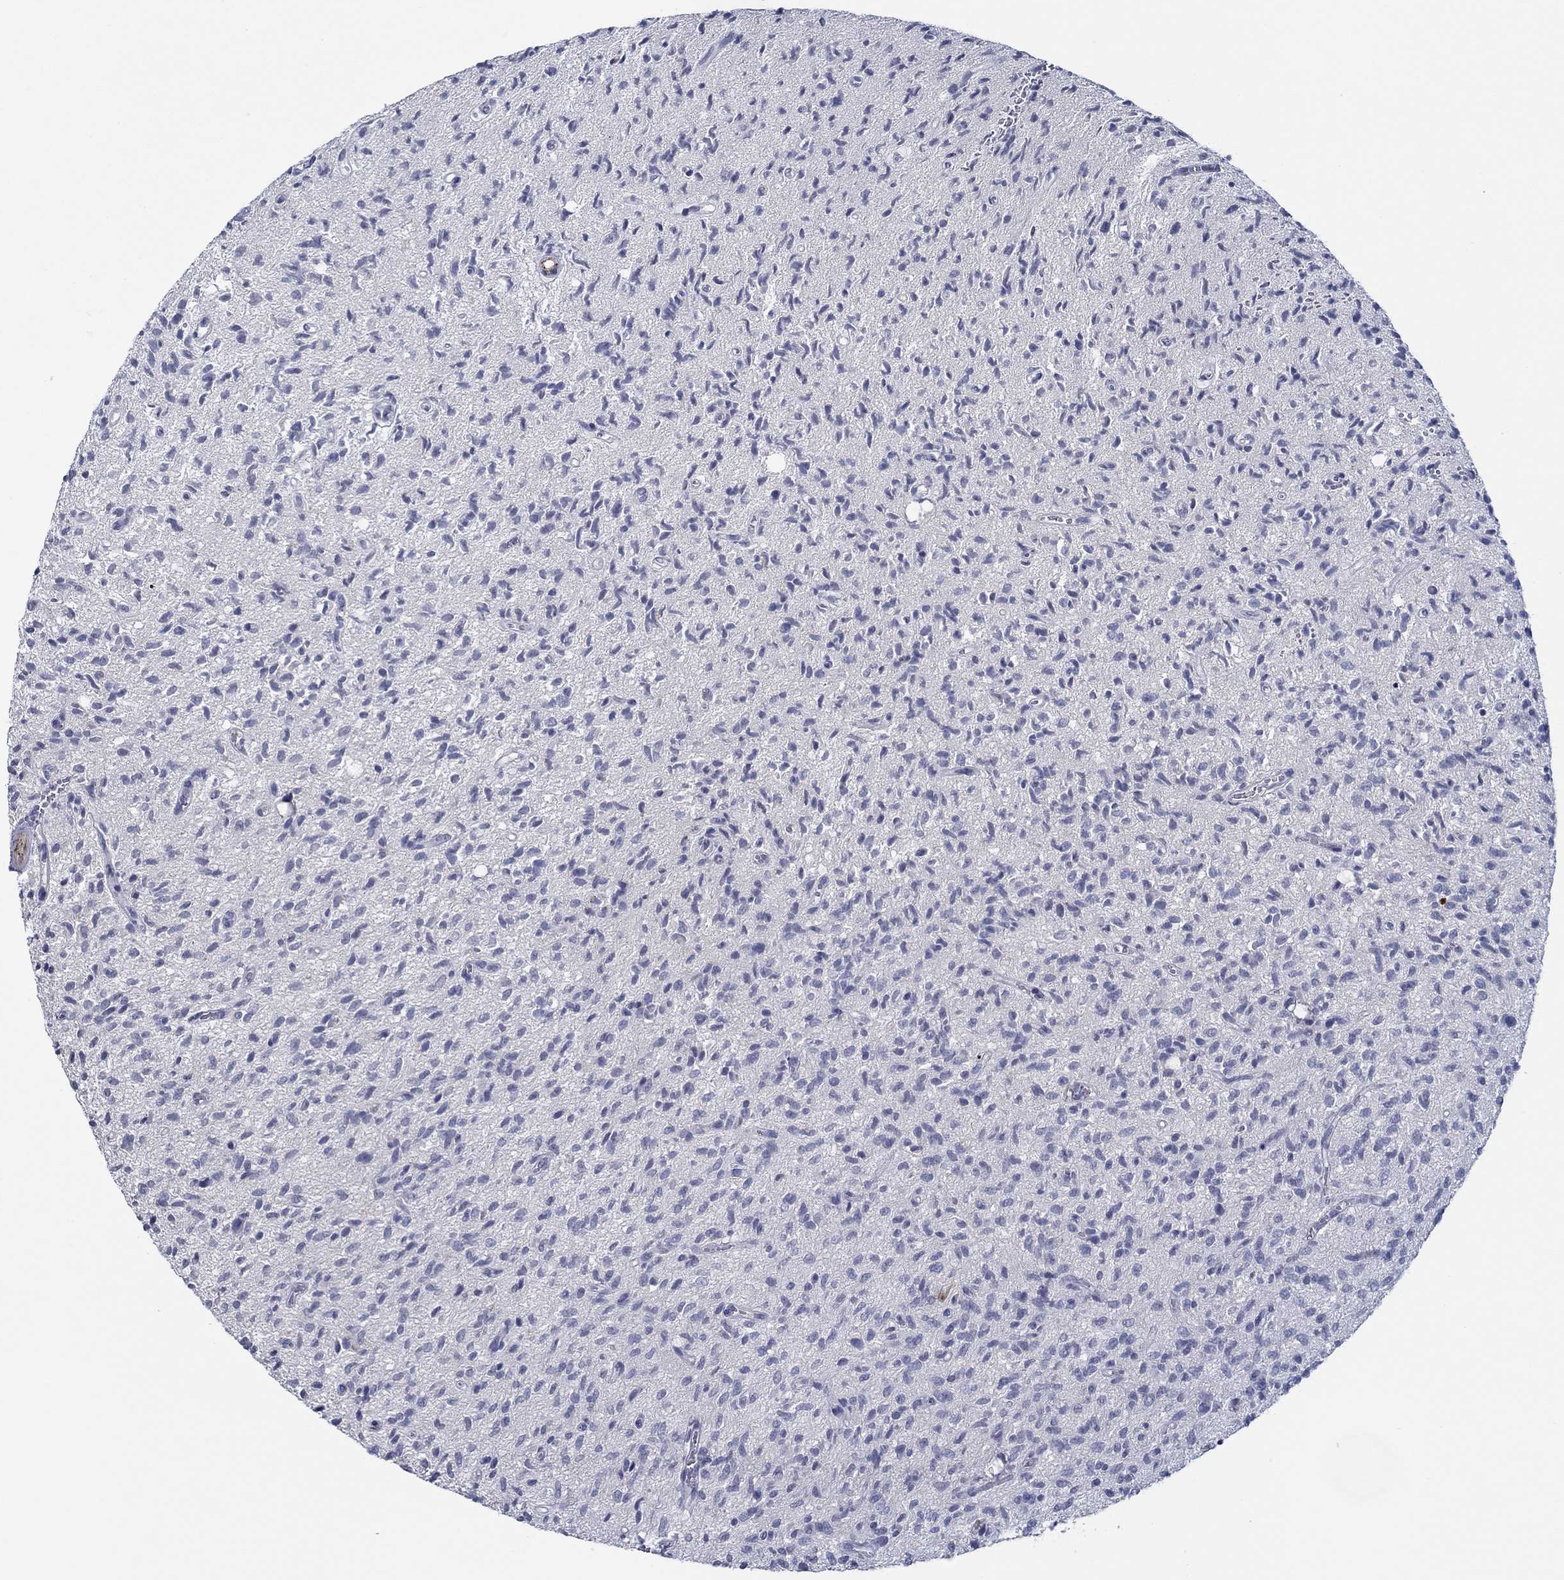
{"staining": {"intensity": "negative", "quantity": "none", "location": "none"}, "tissue": "glioma", "cell_type": "Tumor cells", "image_type": "cancer", "snomed": [{"axis": "morphology", "description": "Glioma, malignant, High grade"}, {"axis": "topography", "description": "Brain"}], "caption": "This is a micrograph of immunohistochemistry (IHC) staining of glioma, which shows no positivity in tumor cells.", "gene": "GJA5", "patient": {"sex": "male", "age": 64}}